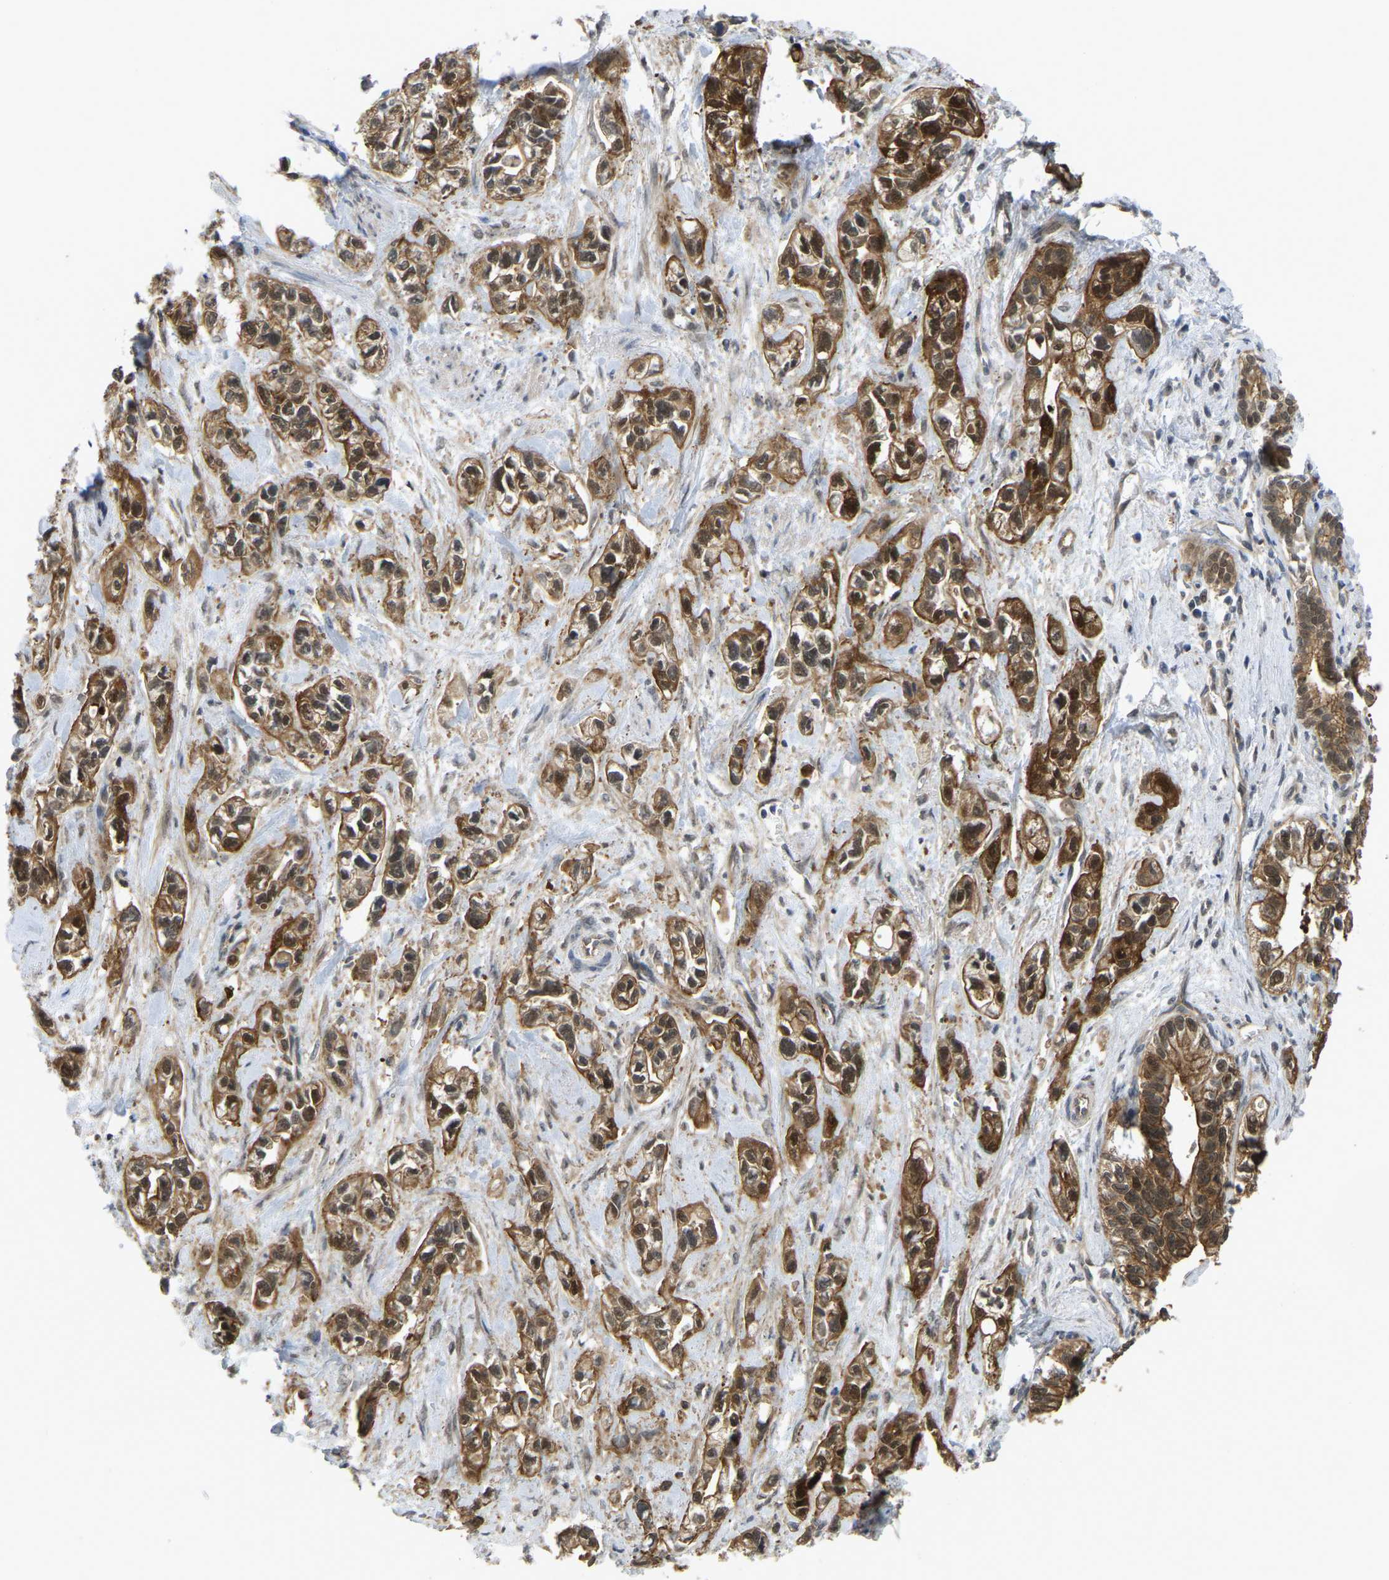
{"staining": {"intensity": "moderate", "quantity": ">75%", "location": "cytoplasmic/membranous"}, "tissue": "pancreatic cancer", "cell_type": "Tumor cells", "image_type": "cancer", "snomed": [{"axis": "morphology", "description": "Adenocarcinoma, NOS"}, {"axis": "topography", "description": "Pancreas"}], "caption": "An immunohistochemistry image of tumor tissue is shown. Protein staining in brown shows moderate cytoplasmic/membranous positivity in pancreatic adenocarcinoma within tumor cells.", "gene": "SERPINB5", "patient": {"sex": "male", "age": 74}}